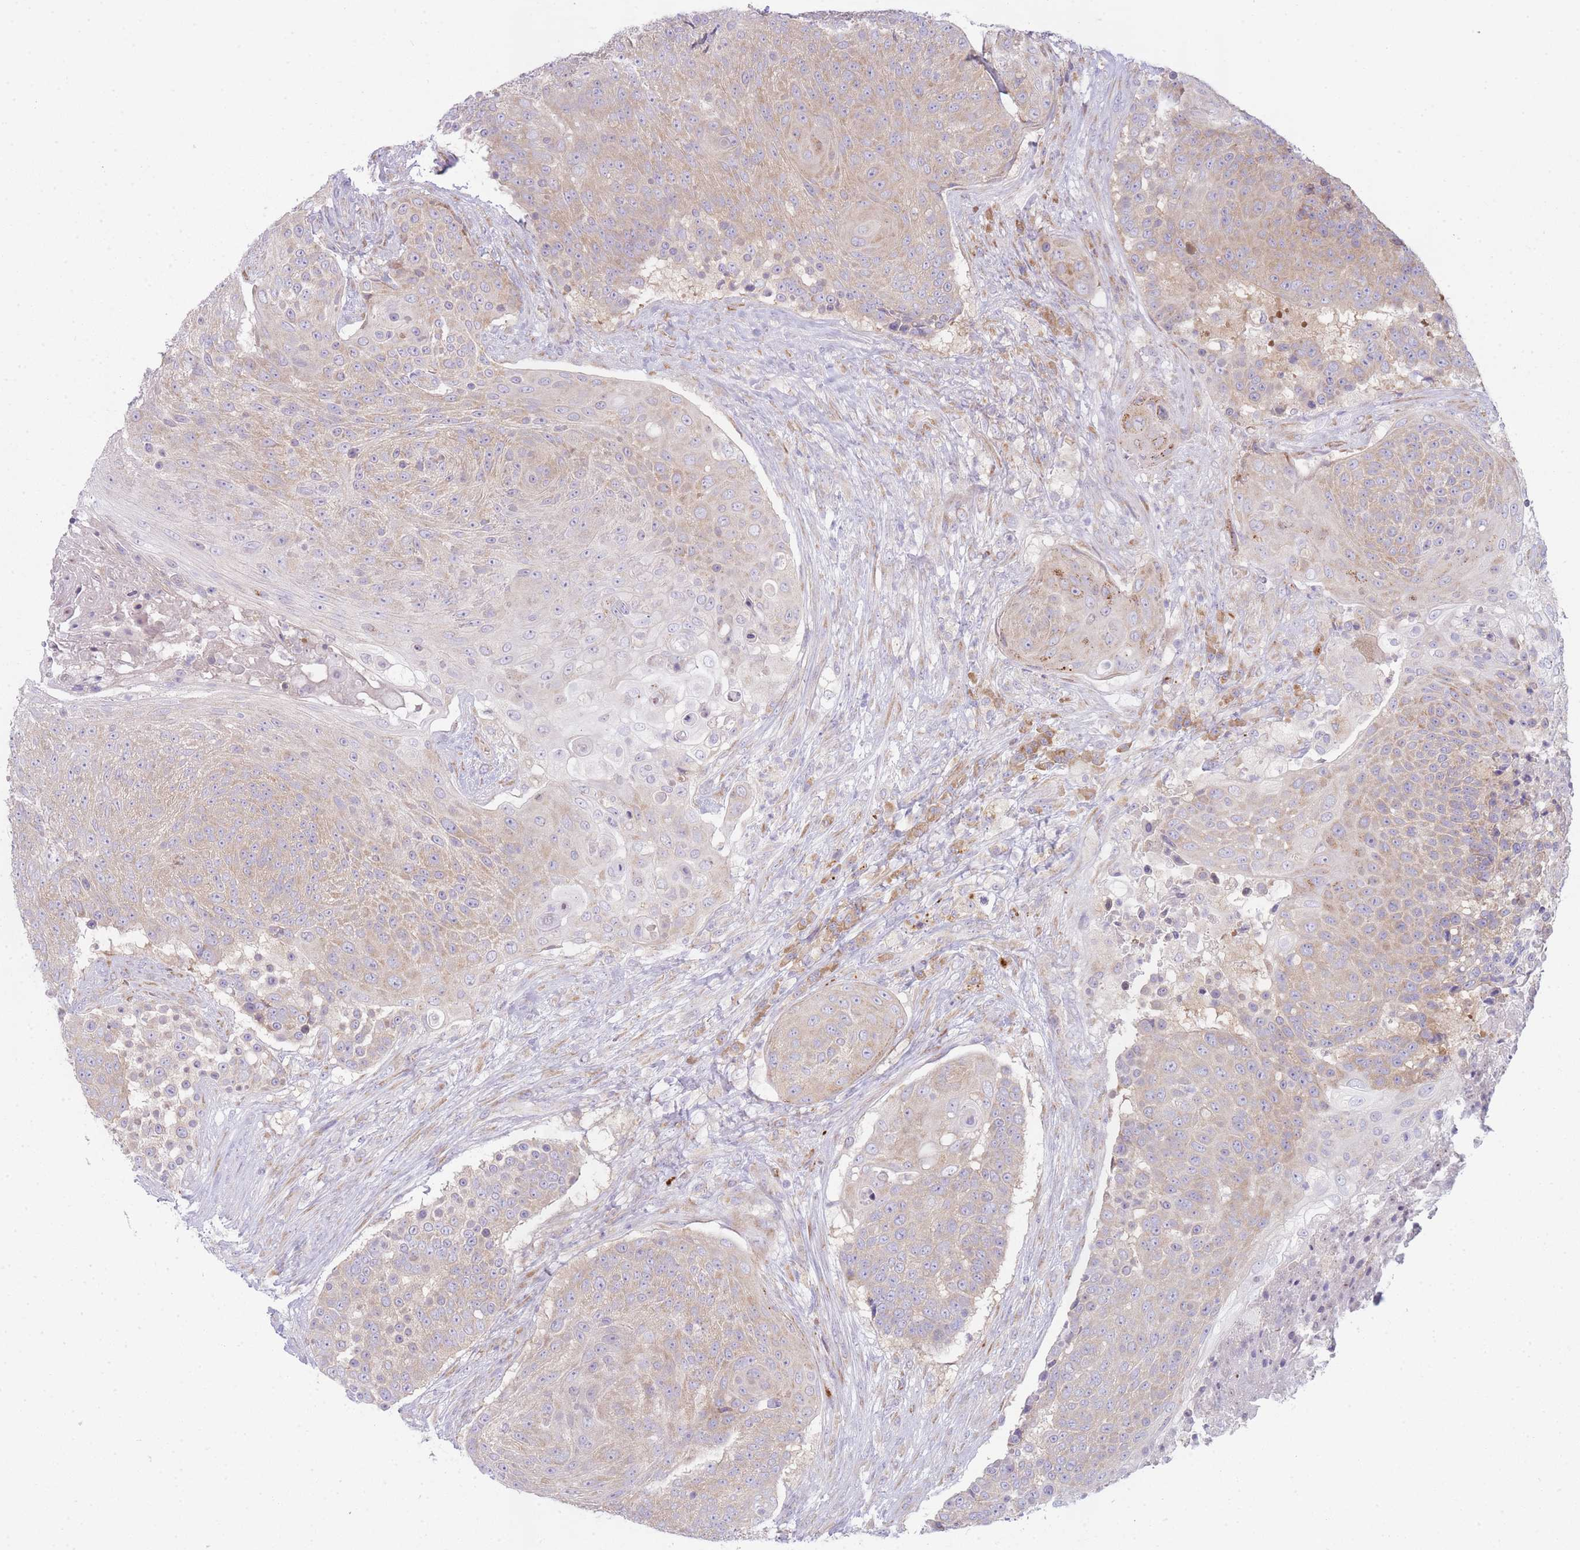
{"staining": {"intensity": "weak", "quantity": ">75%", "location": "cytoplasmic/membranous"}, "tissue": "urothelial cancer", "cell_type": "Tumor cells", "image_type": "cancer", "snomed": [{"axis": "morphology", "description": "Urothelial carcinoma, High grade"}, {"axis": "topography", "description": "Urinary bladder"}], "caption": "The histopathology image exhibits immunohistochemical staining of urothelial carcinoma (high-grade). There is weak cytoplasmic/membranous expression is present in about >75% of tumor cells.", "gene": "OR5L2", "patient": {"sex": "female", "age": 63}}